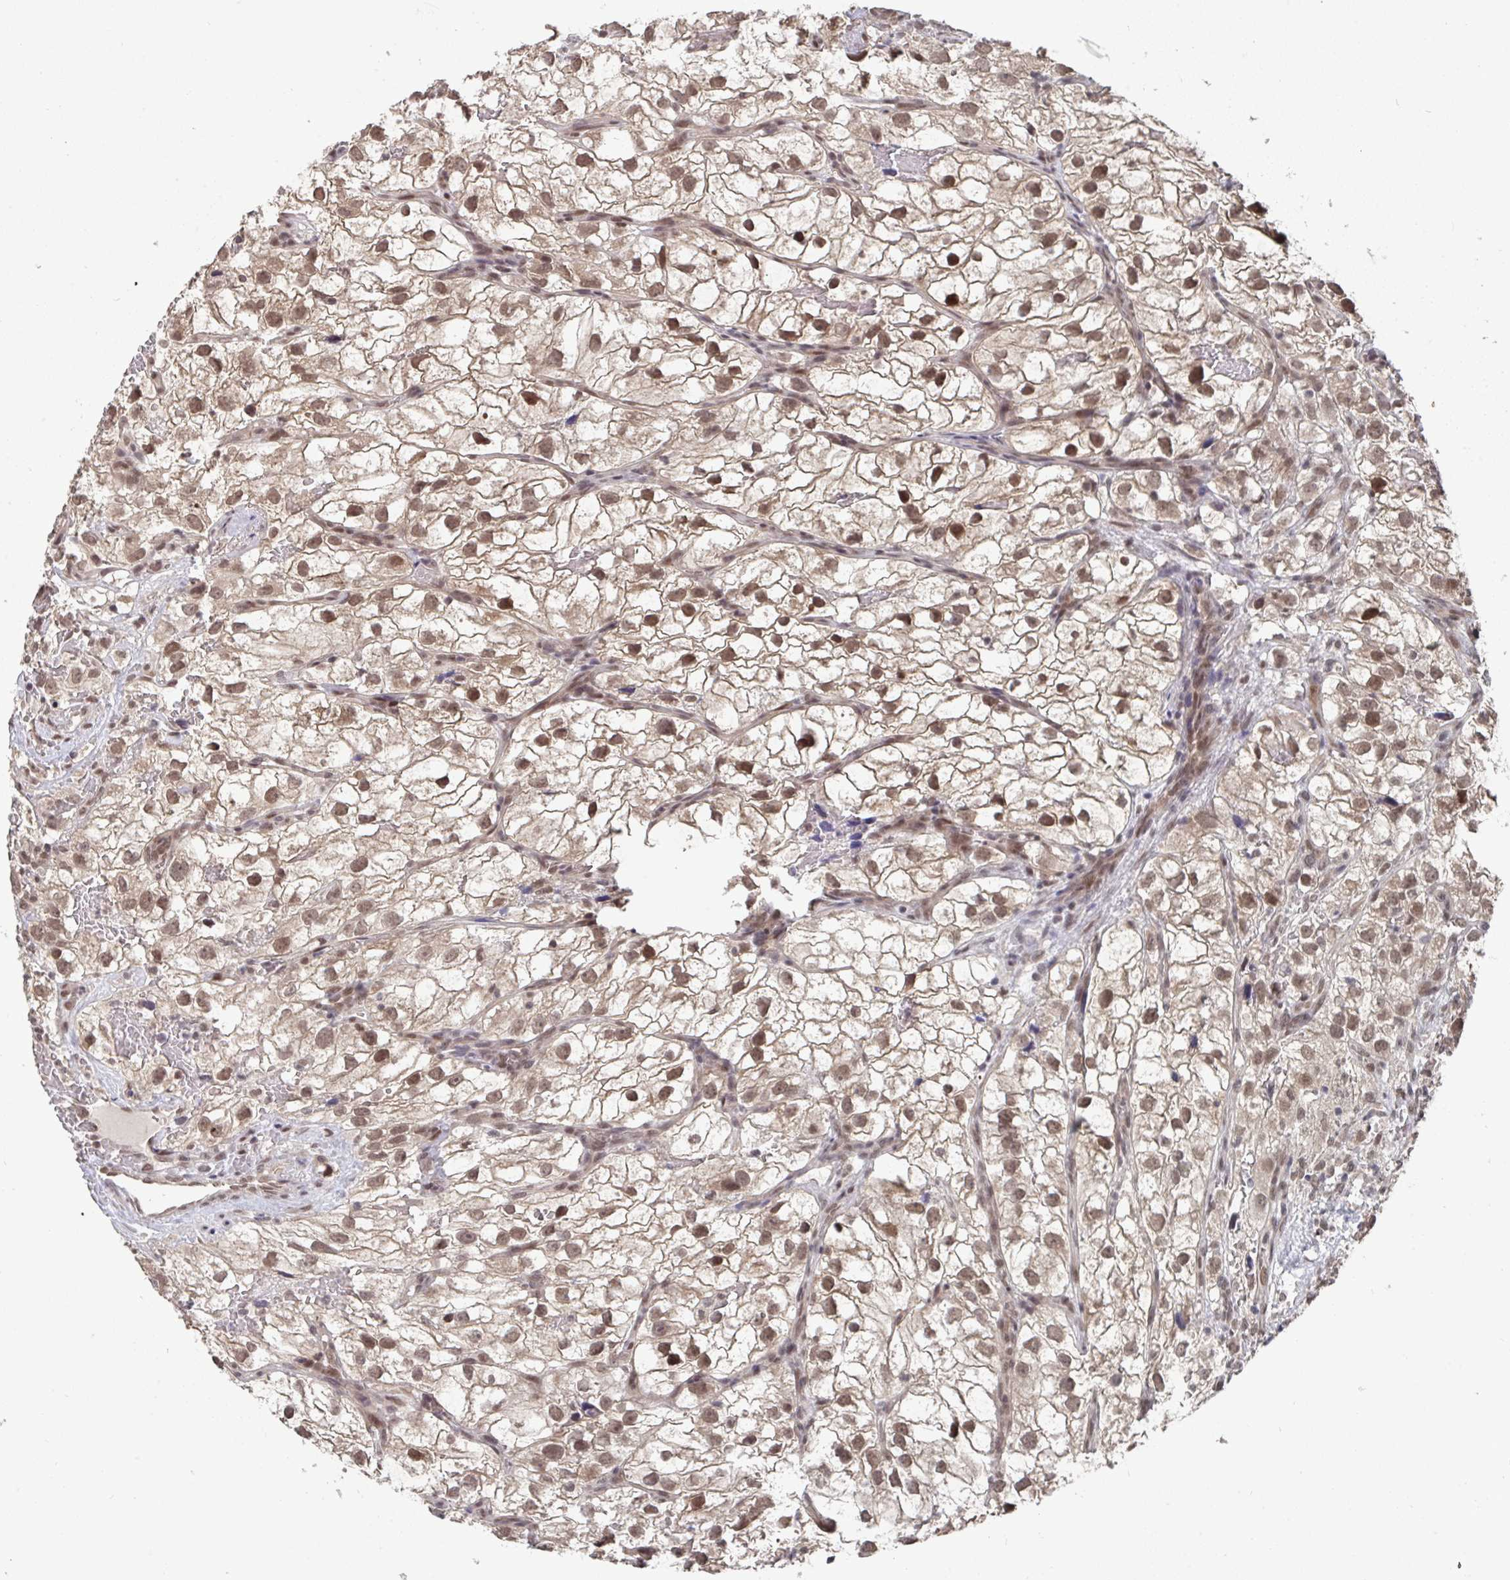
{"staining": {"intensity": "moderate", "quantity": ">75%", "location": "cytoplasmic/membranous,nuclear"}, "tissue": "renal cancer", "cell_type": "Tumor cells", "image_type": "cancer", "snomed": [{"axis": "morphology", "description": "Adenocarcinoma, NOS"}, {"axis": "topography", "description": "Kidney"}], "caption": "Immunohistochemical staining of renal adenocarcinoma demonstrates medium levels of moderate cytoplasmic/membranous and nuclear protein expression in about >75% of tumor cells.", "gene": "JMJD1C", "patient": {"sex": "male", "age": 59}}